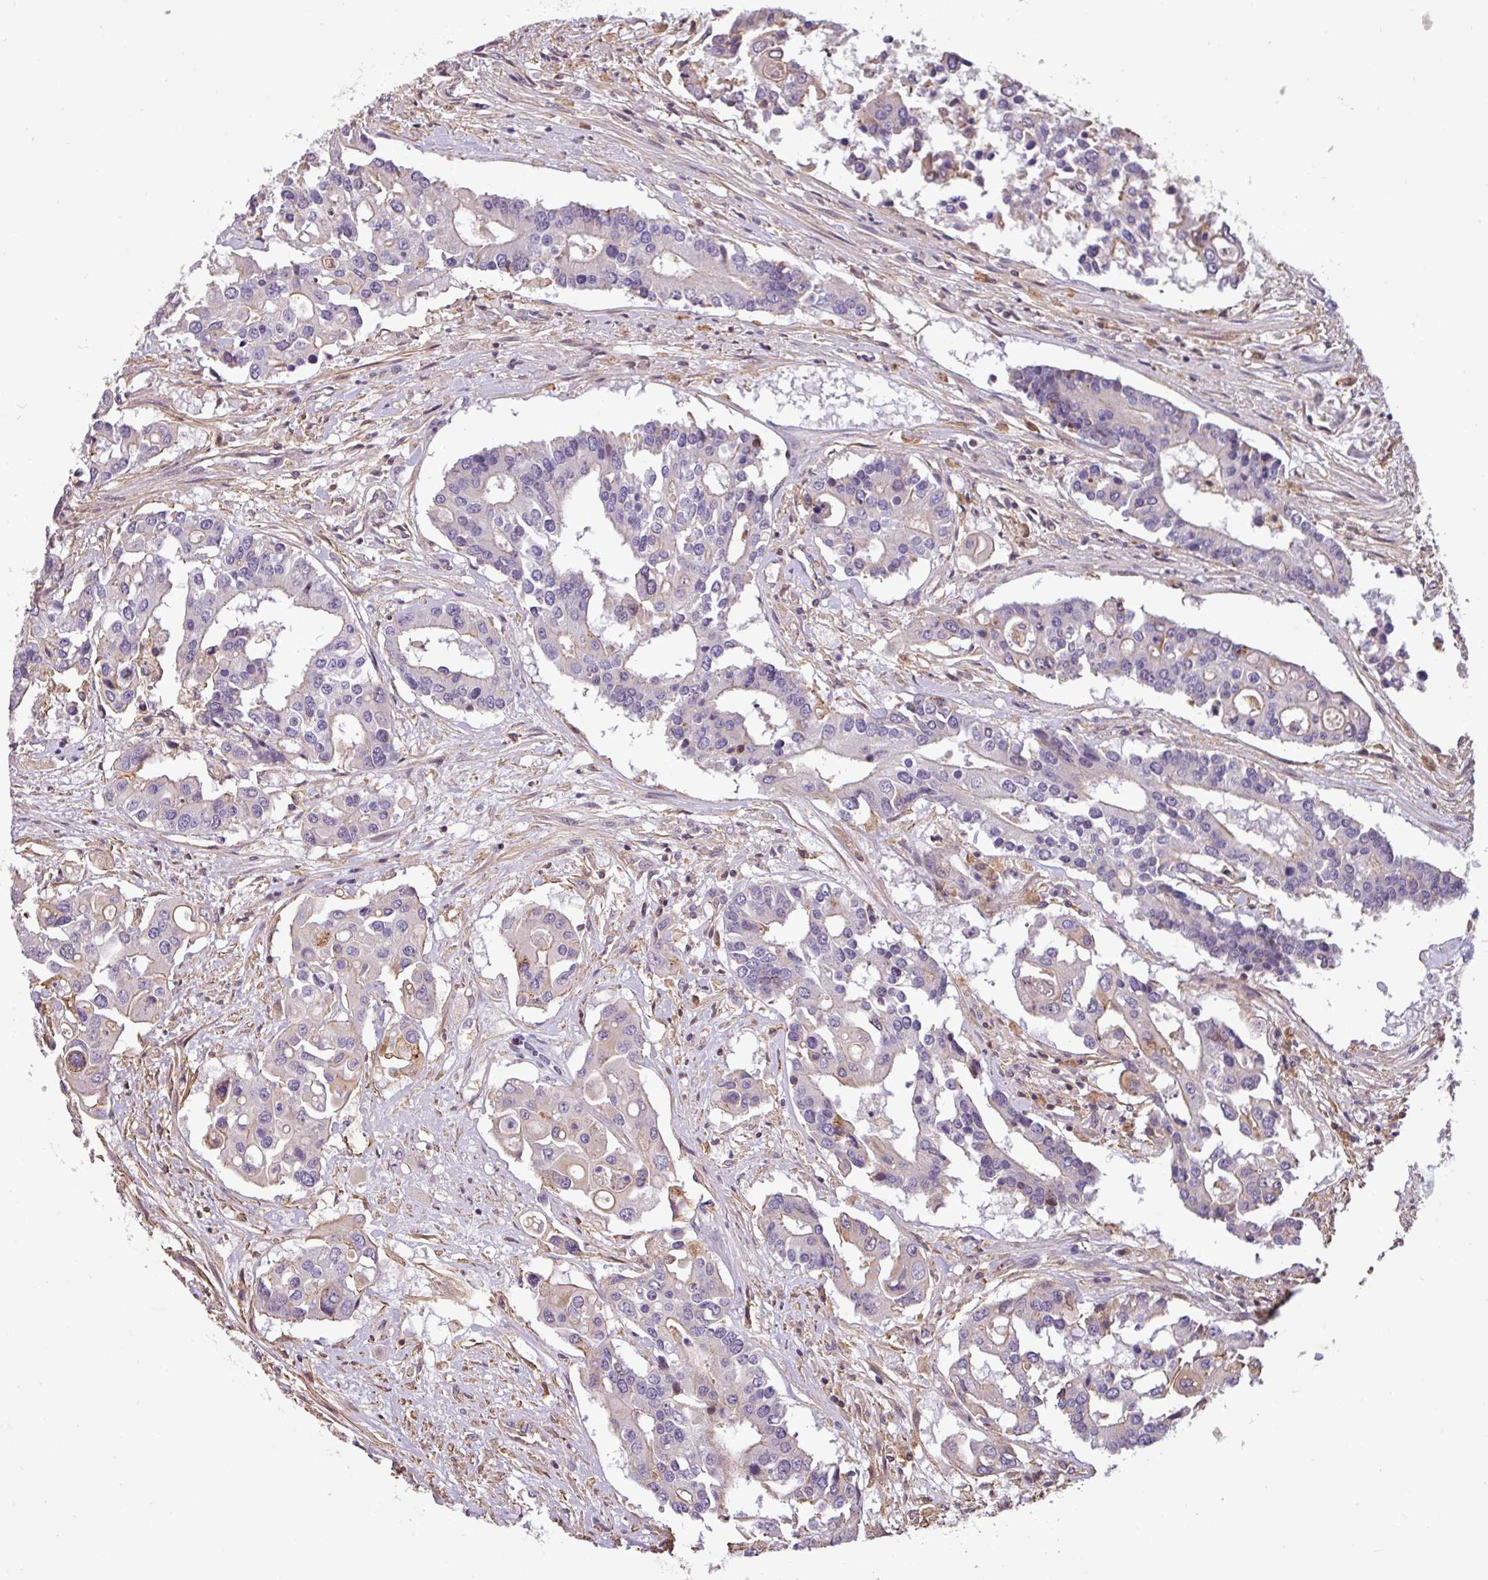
{"staining": {"intensity": "negative", "quantity": "none", "location": "none"}, "tissue": "colorectal cancer", "cell_type": "Tumor cells", "image_type": "cancer", "snomed": [{"axis": "morphology", "description": "Adenocarcinoma, NOS"}, {"axis": "topography", "description": "Colon"}], "caption": "Tumor cells are negative for brown protein staining in colorectal cancer (adenocarcinoma).", "gene": "ZNF835", "patient": {"sex": "male", "age": 77}}